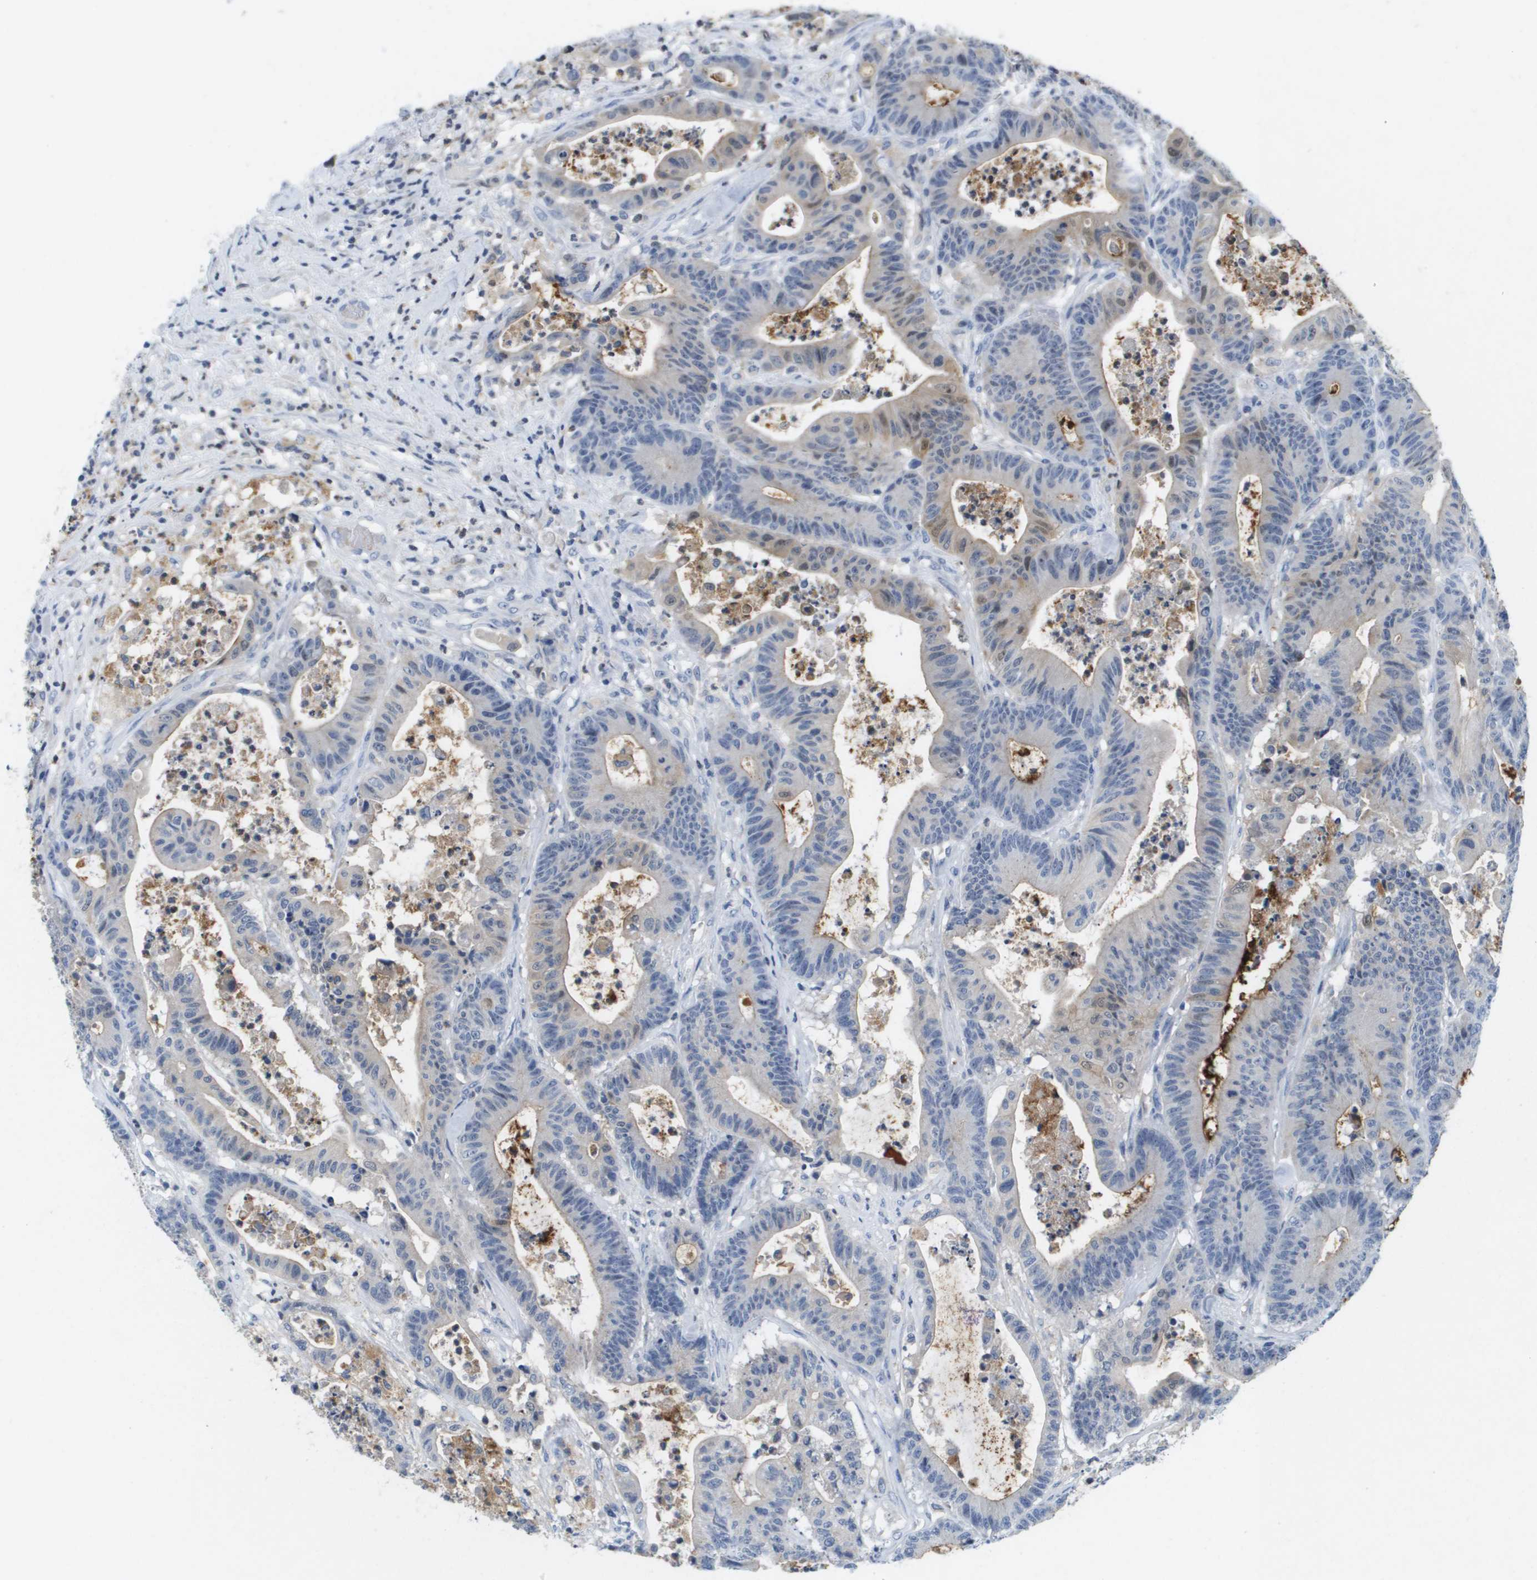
{"staining": {"intensity": "moderate", "quantity": "<25%", "location": "cytoplasmic/membranous"}, "tissue": "colorectal cancer", "cell_type": "Tumor cells", "image_type": "cancer", "snomed": [{"axis": "morphology", "description": "Adenocarcinoma, NOS"}, {"axis": "topography", "description": "Colon"}], "caption": "This is an image of immunohistochemistry staining of colorectal adenocarcinoma, which shows moderate positivity in the cytoplasmic/membranous of tumor cells.", "gene": "LIPG", "patient": {"sex": "female", "age": 84}}